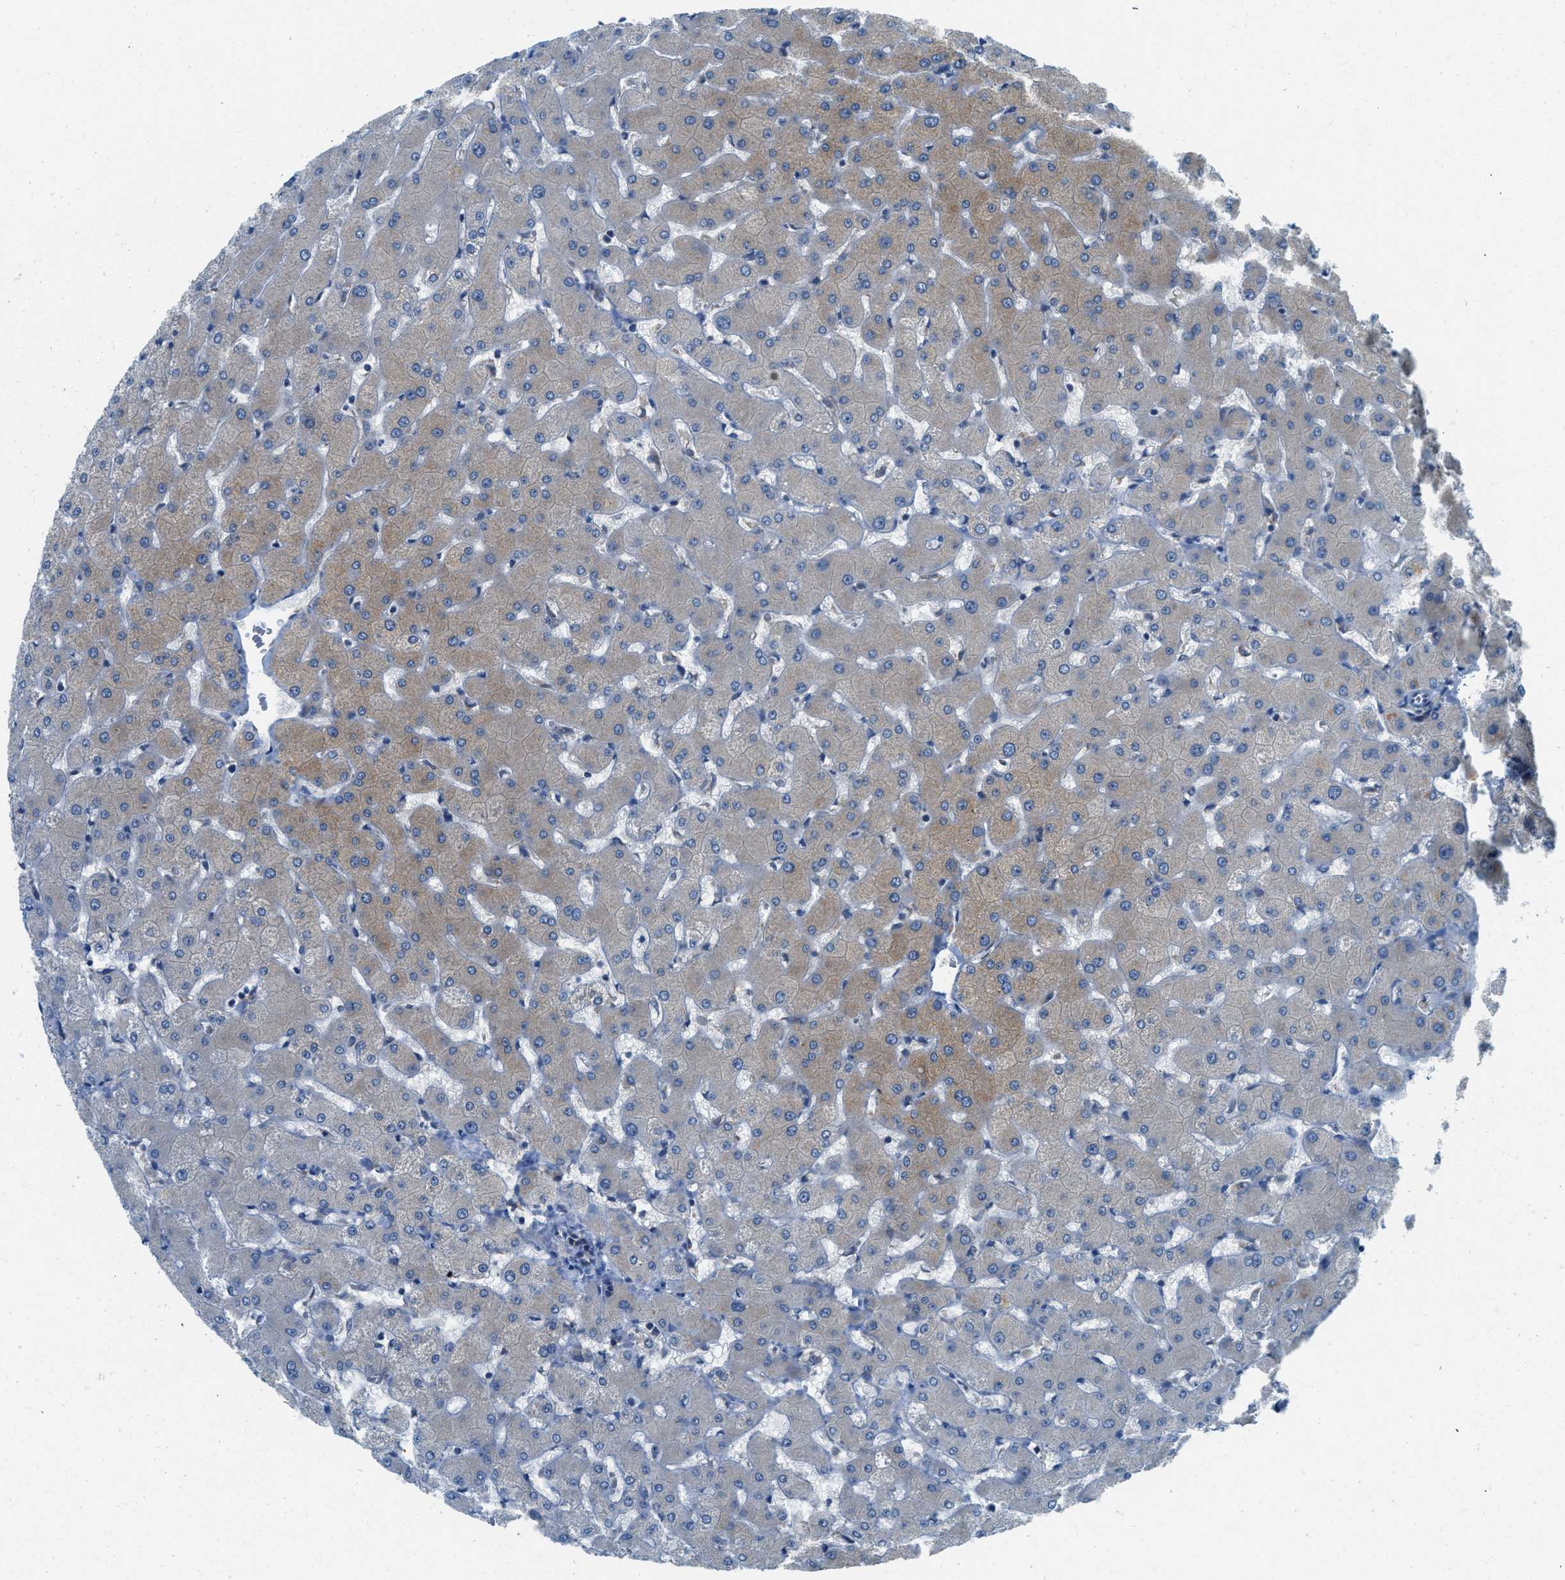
{"staining": {"intensity": "weak", "quantity": ">75%", "location": "cytoplasmic/membranous"}, "tissue": "liver", "cell_type": "Cholangiocytes", "image_type": "normal", "snomed": [{"axis": "morphology", "description": "Normal tissue, NOS"}, {"axis": "topography", "description": "Liver"}], "caption": "Brown immunohistochemical staining in benign liver shows weak cytoplasmic/membranous expression in approximately >75% of cholangiocytes.", "gene": "BCAP31", "patient": {"sex": "female", "age": 63}}